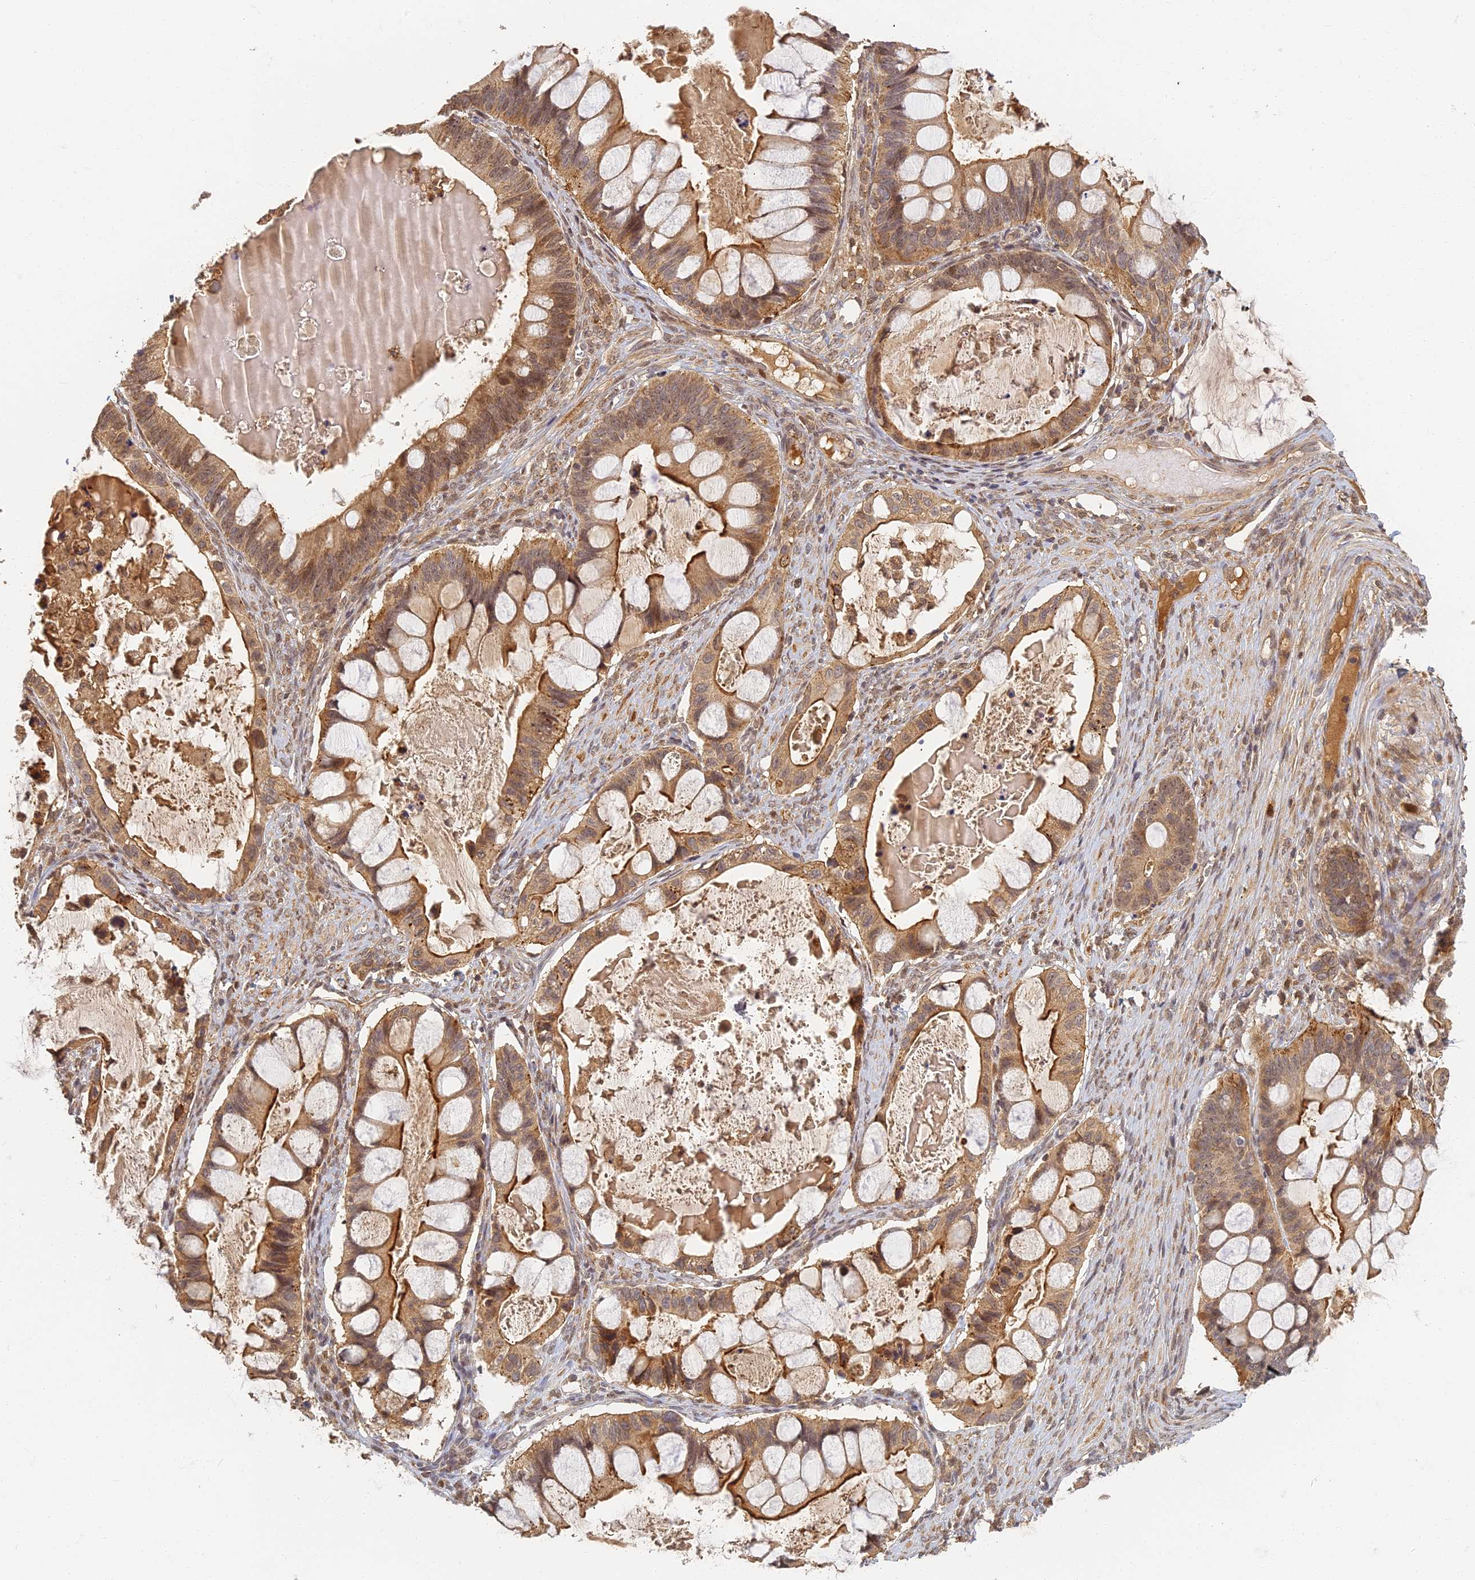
{"staining": {"intensity": "moderate", "quantity": ">75%", "location": "cytoplasmic/membranous"}, "tissue": "ovarian cancer", "cell_type": "Tumor cells", "image_type": "cancer", "snomed": [{"axis": "morphology", "description": "Cystadenocarcinoma, mucinous, NOS"}, {"axis": "topography", "description": "Ovary"}], "caption": "Mucinous cystadenocarcinoma (ovarian) stained with DAB immunohistochemistry (IHC) shows medium levels of moderate cytoplasmic/membranous positivity in approximately >75% of tumor cells.", "gene": "RGL3", "patient": {"sex": "female", "age": 61}}